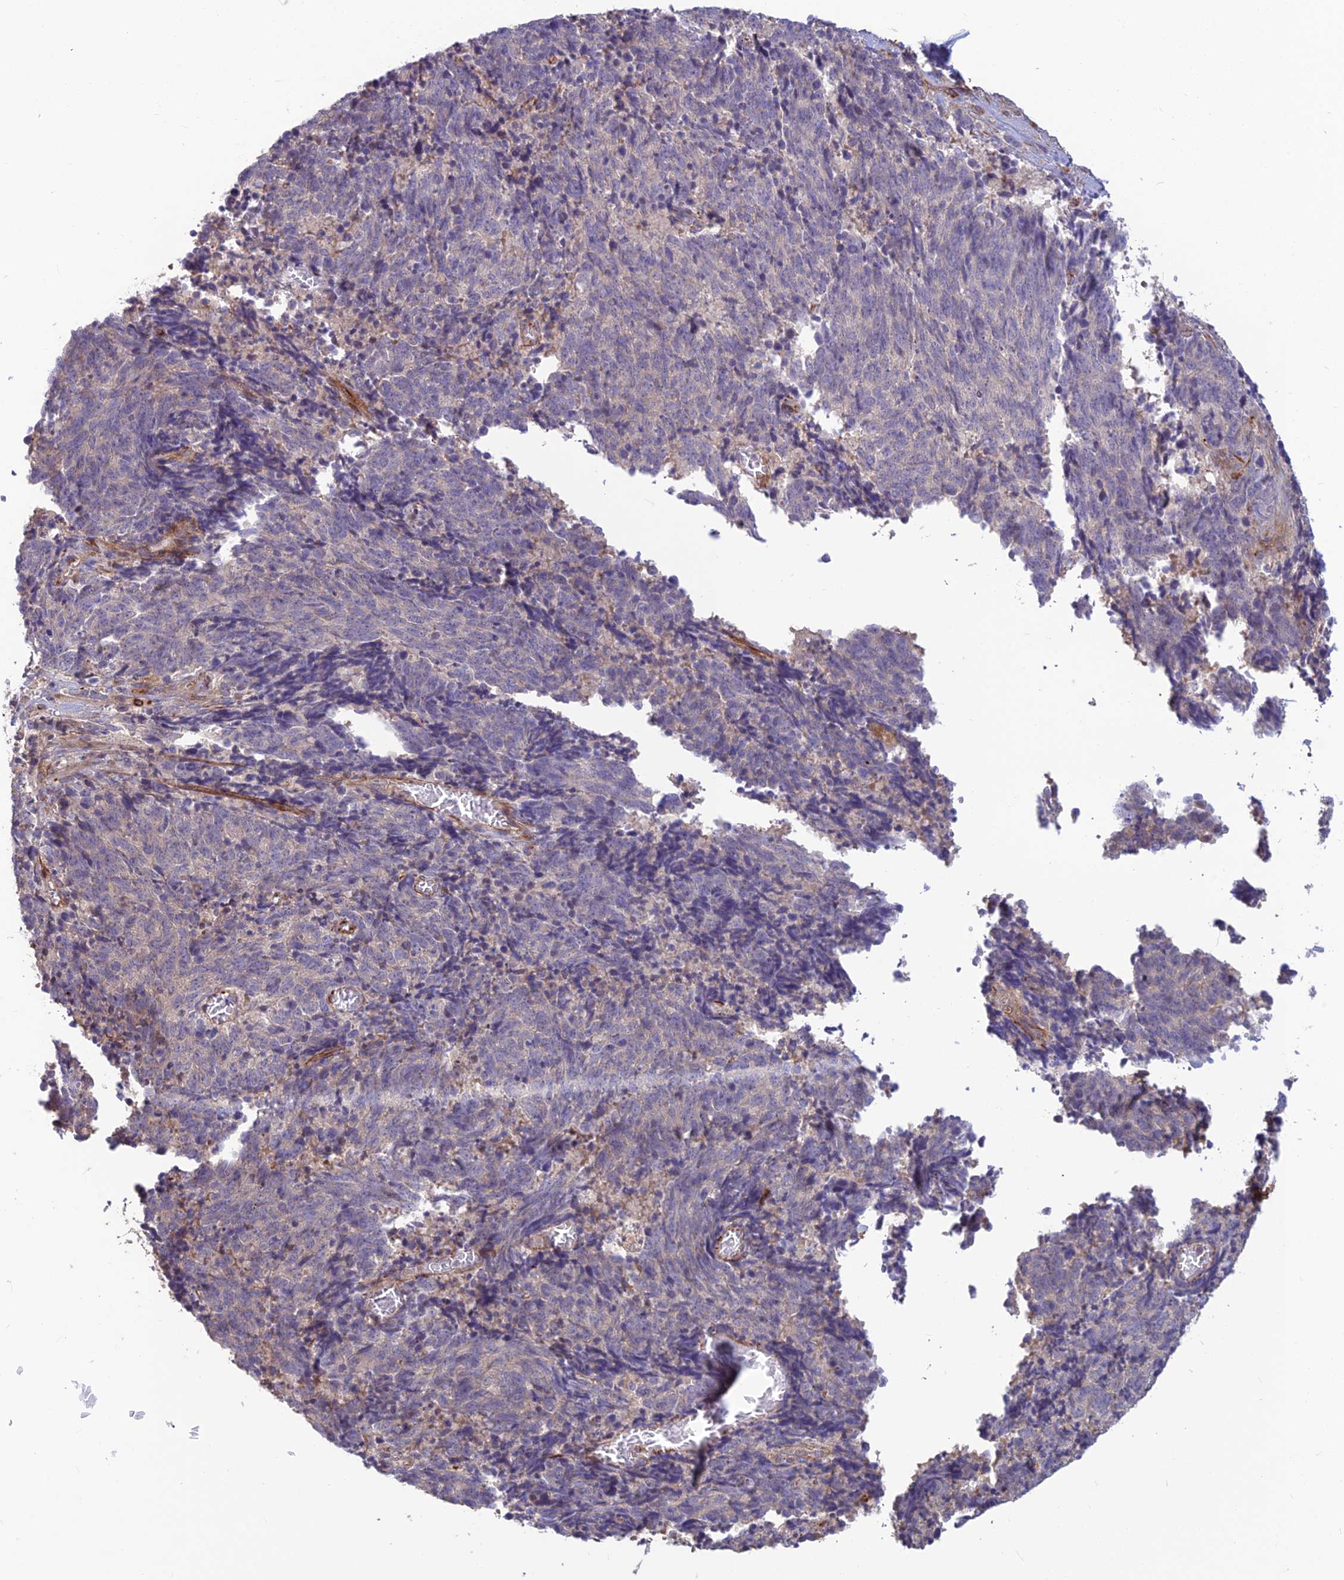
{"staining": {"intensity": "negative", "quantity": "none", "location": "none"}, "tissue": "cervical cancer", "cell_type": "Tumor cells", "image_type": "cancer", "snomed": [{"axis": "morphology", "description": "Squamous cell carcinoma, NOS"}, {"axis": "topography", "description": "Cervix"}], "caption": "Cervical squamous cell carcinoma stained for a protein using immunohistochemistry (IHC) shows no staining tumor cells.", "gene": "ST8SIA5", "patient": {"sex": "female", "age": 29}}